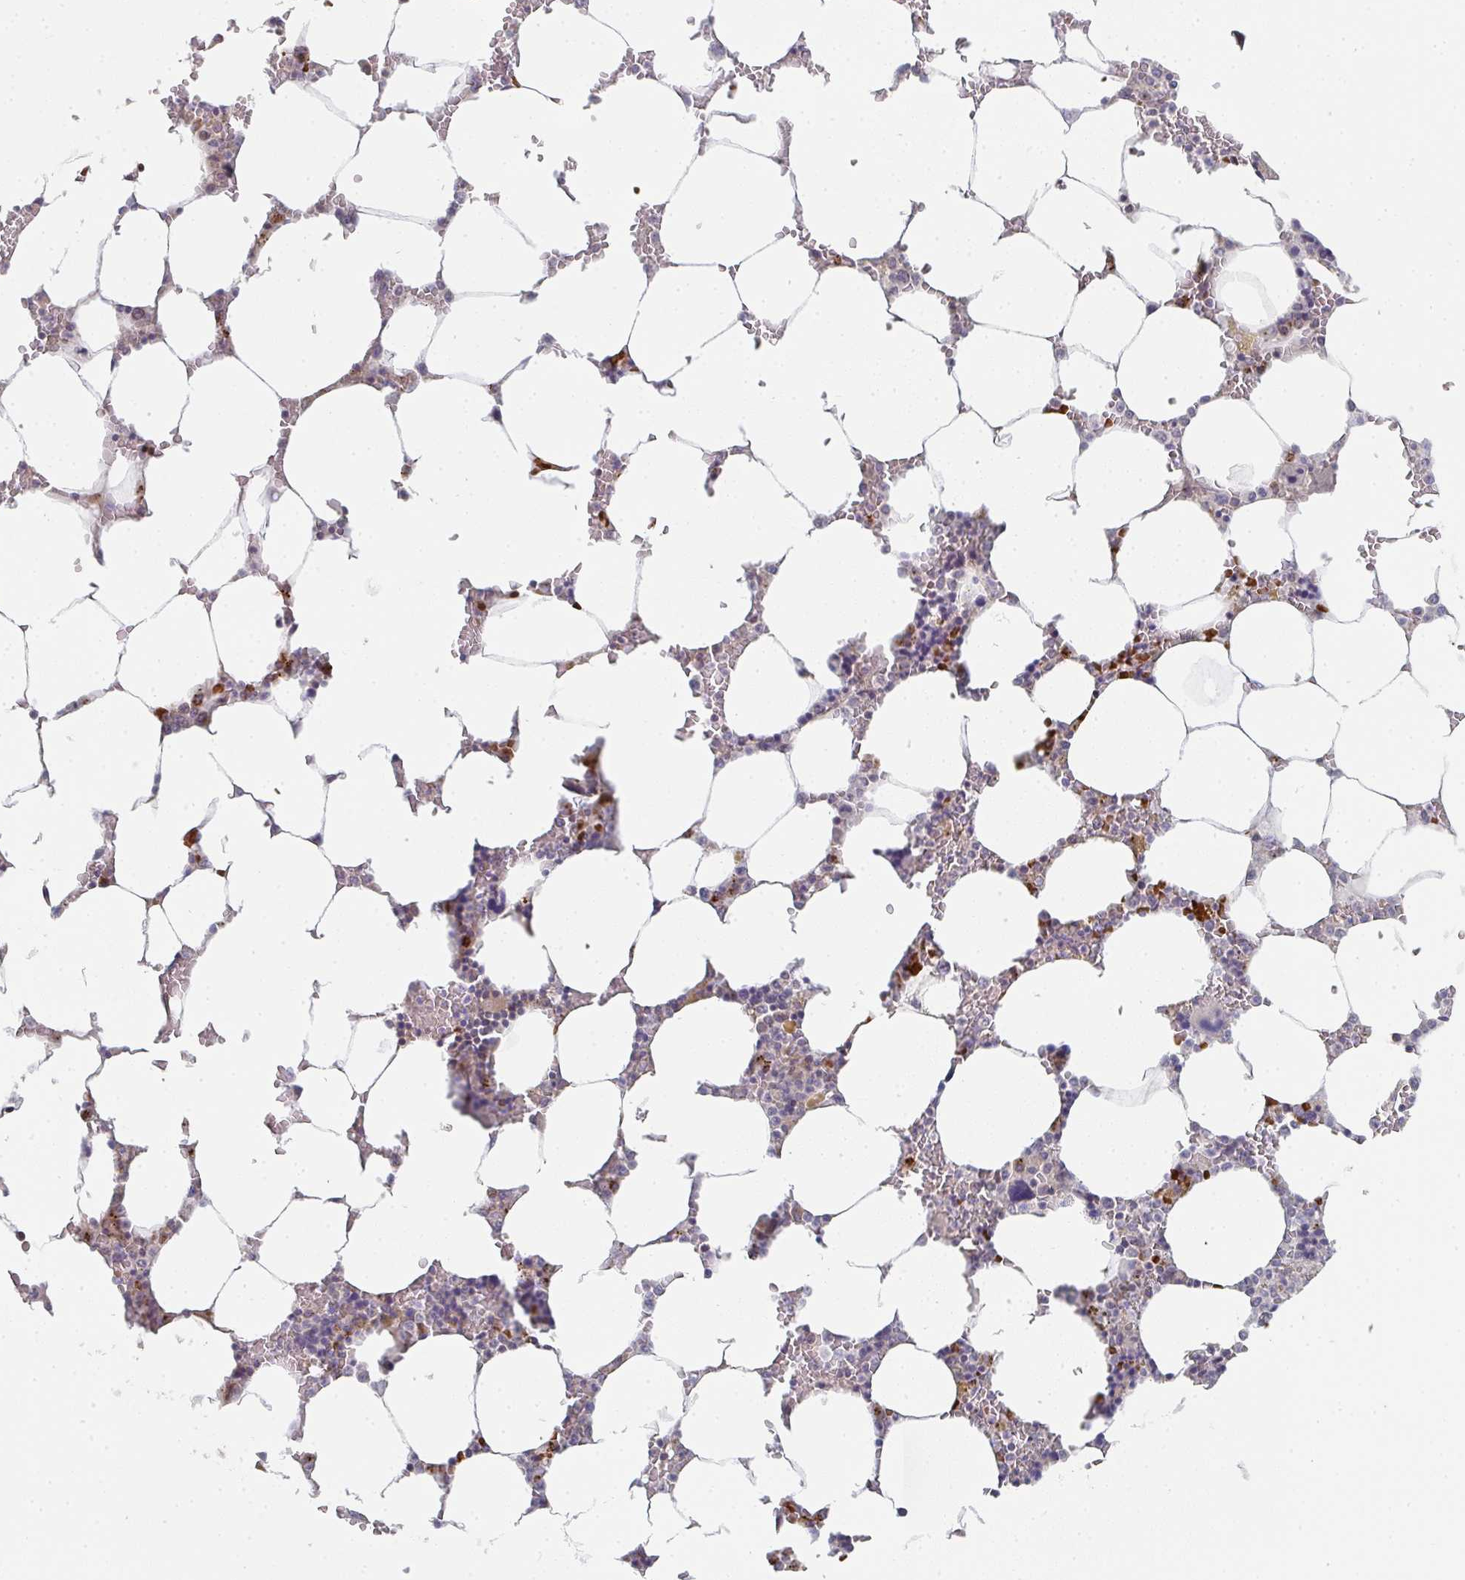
{"staining": {"intensity": "strong", "quantity": "<25%", "location": "cytoplasmic/membranous"}, "tissue": "bone marrow", "cell_type": "Hematopoietic cells", "image_type": "normal", "snomed": [{"axis": "morphology", "description": "Normal tissue, NOS"}, {"axis": "topography", "description": "Bone marrow"}], "caption": "Immunohistochemical staining of unremarkable bone marrow reveals strong cytoplasmic/membranous protein expression in approximately <25% of hematopoietic cells.", "gene": "ZNF526", "patient": {"sex": "male", "age": 64}}